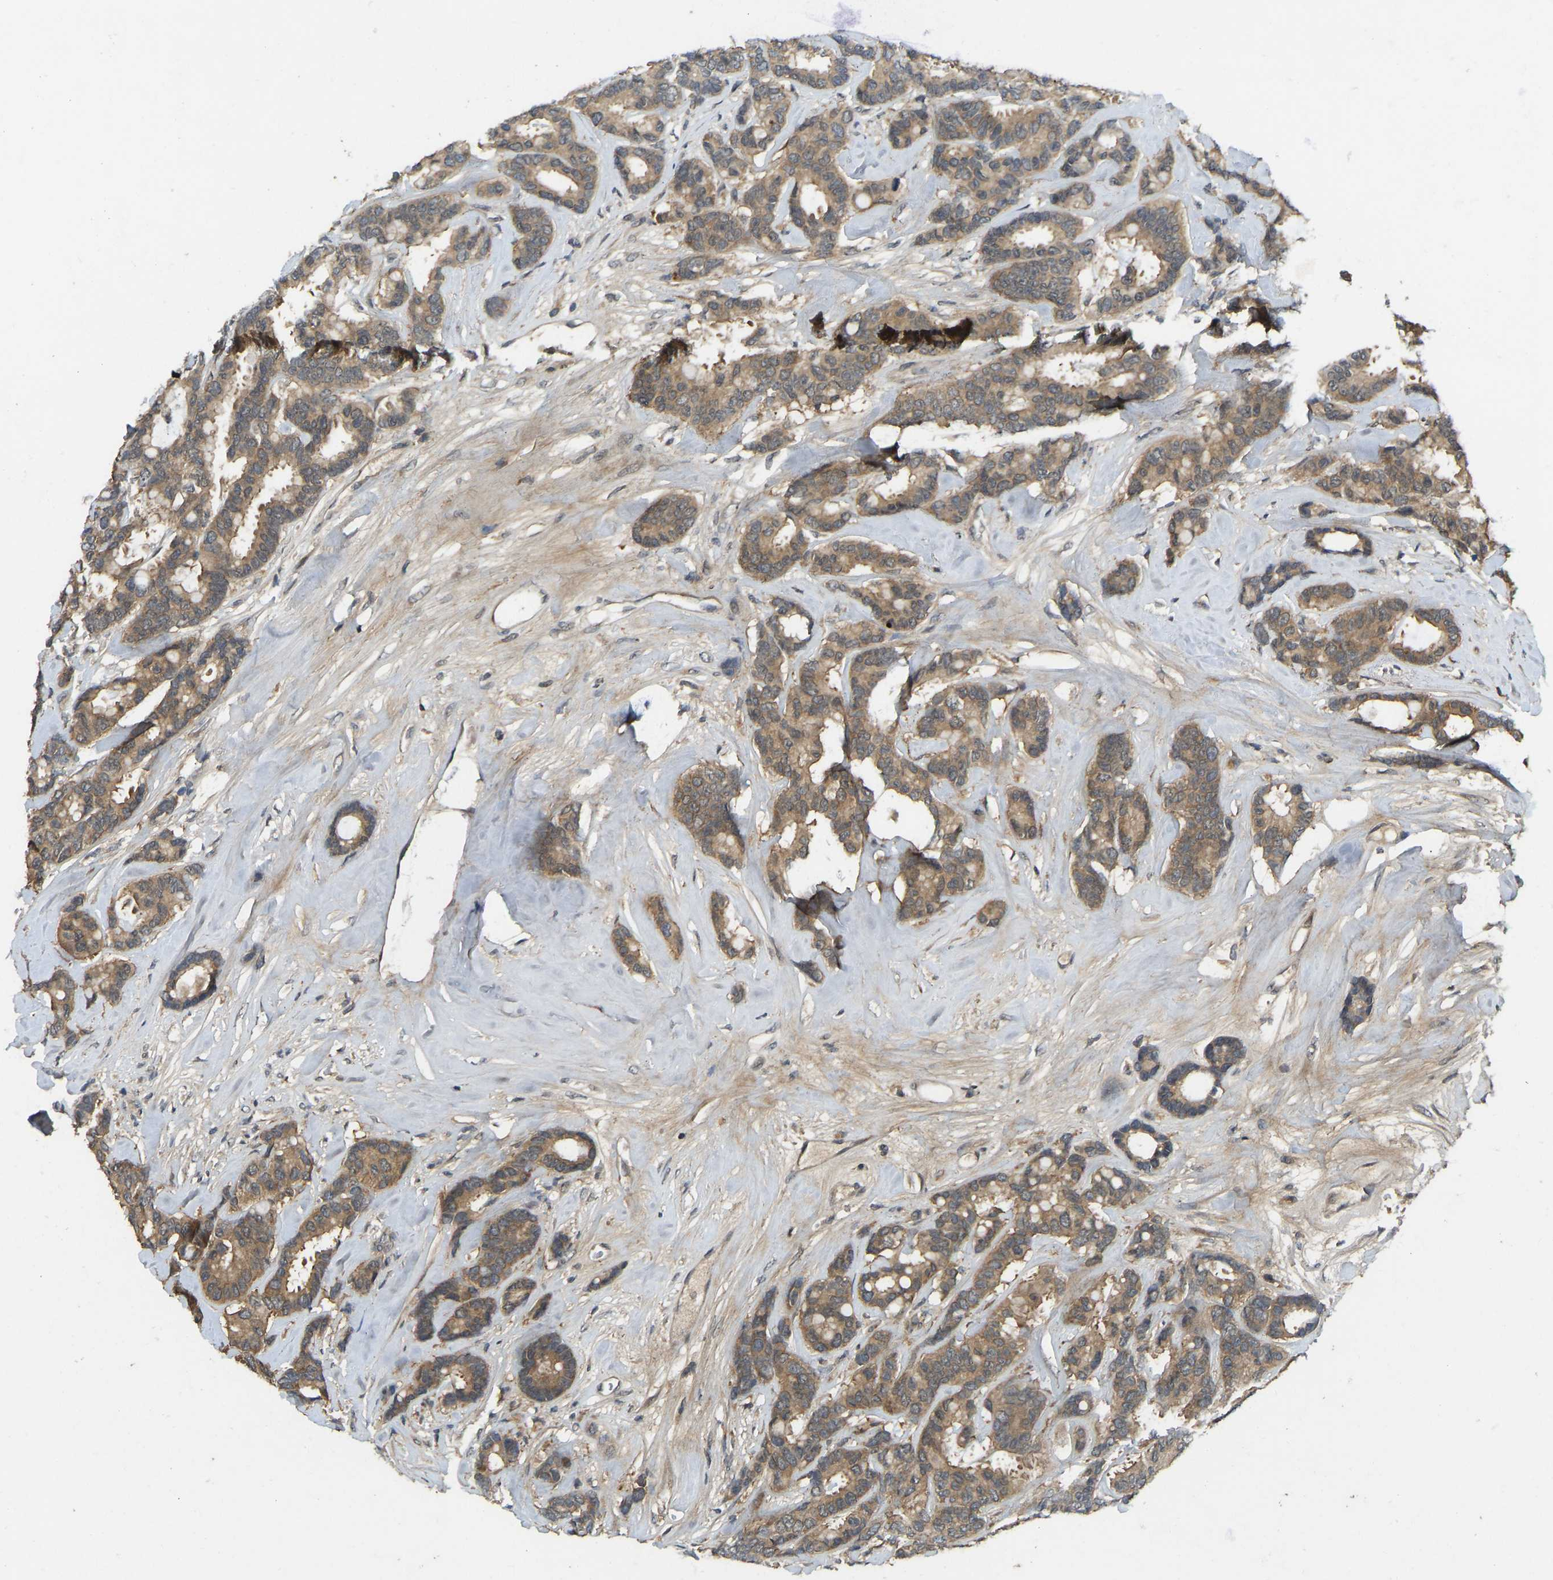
{"staining": {"intensity": "moderate", "quantity": ">75%", "location": "cytoplasmic/membranous"}, "tissue": "breast cancer", "cell_type": "Tumor cells", "image_type": "cancer", "snomed": [{"axis": "morphology", "description": "Duct carcinoma"}, {"axis": "topography", "description": "Breast"}], "caption": "Moderate cytoplasmic/membranous protein positivity is present in about >75% of tumor cells in invasive ductal carcinoma (breast). The staining was performed using DAB to visualize the protein expression in brown, while the nuclei were stained in blue with hematoxylin (Magnification: 20x).", "gene": "NDRG3", "patient": {"sex": "female", "age": 87}}